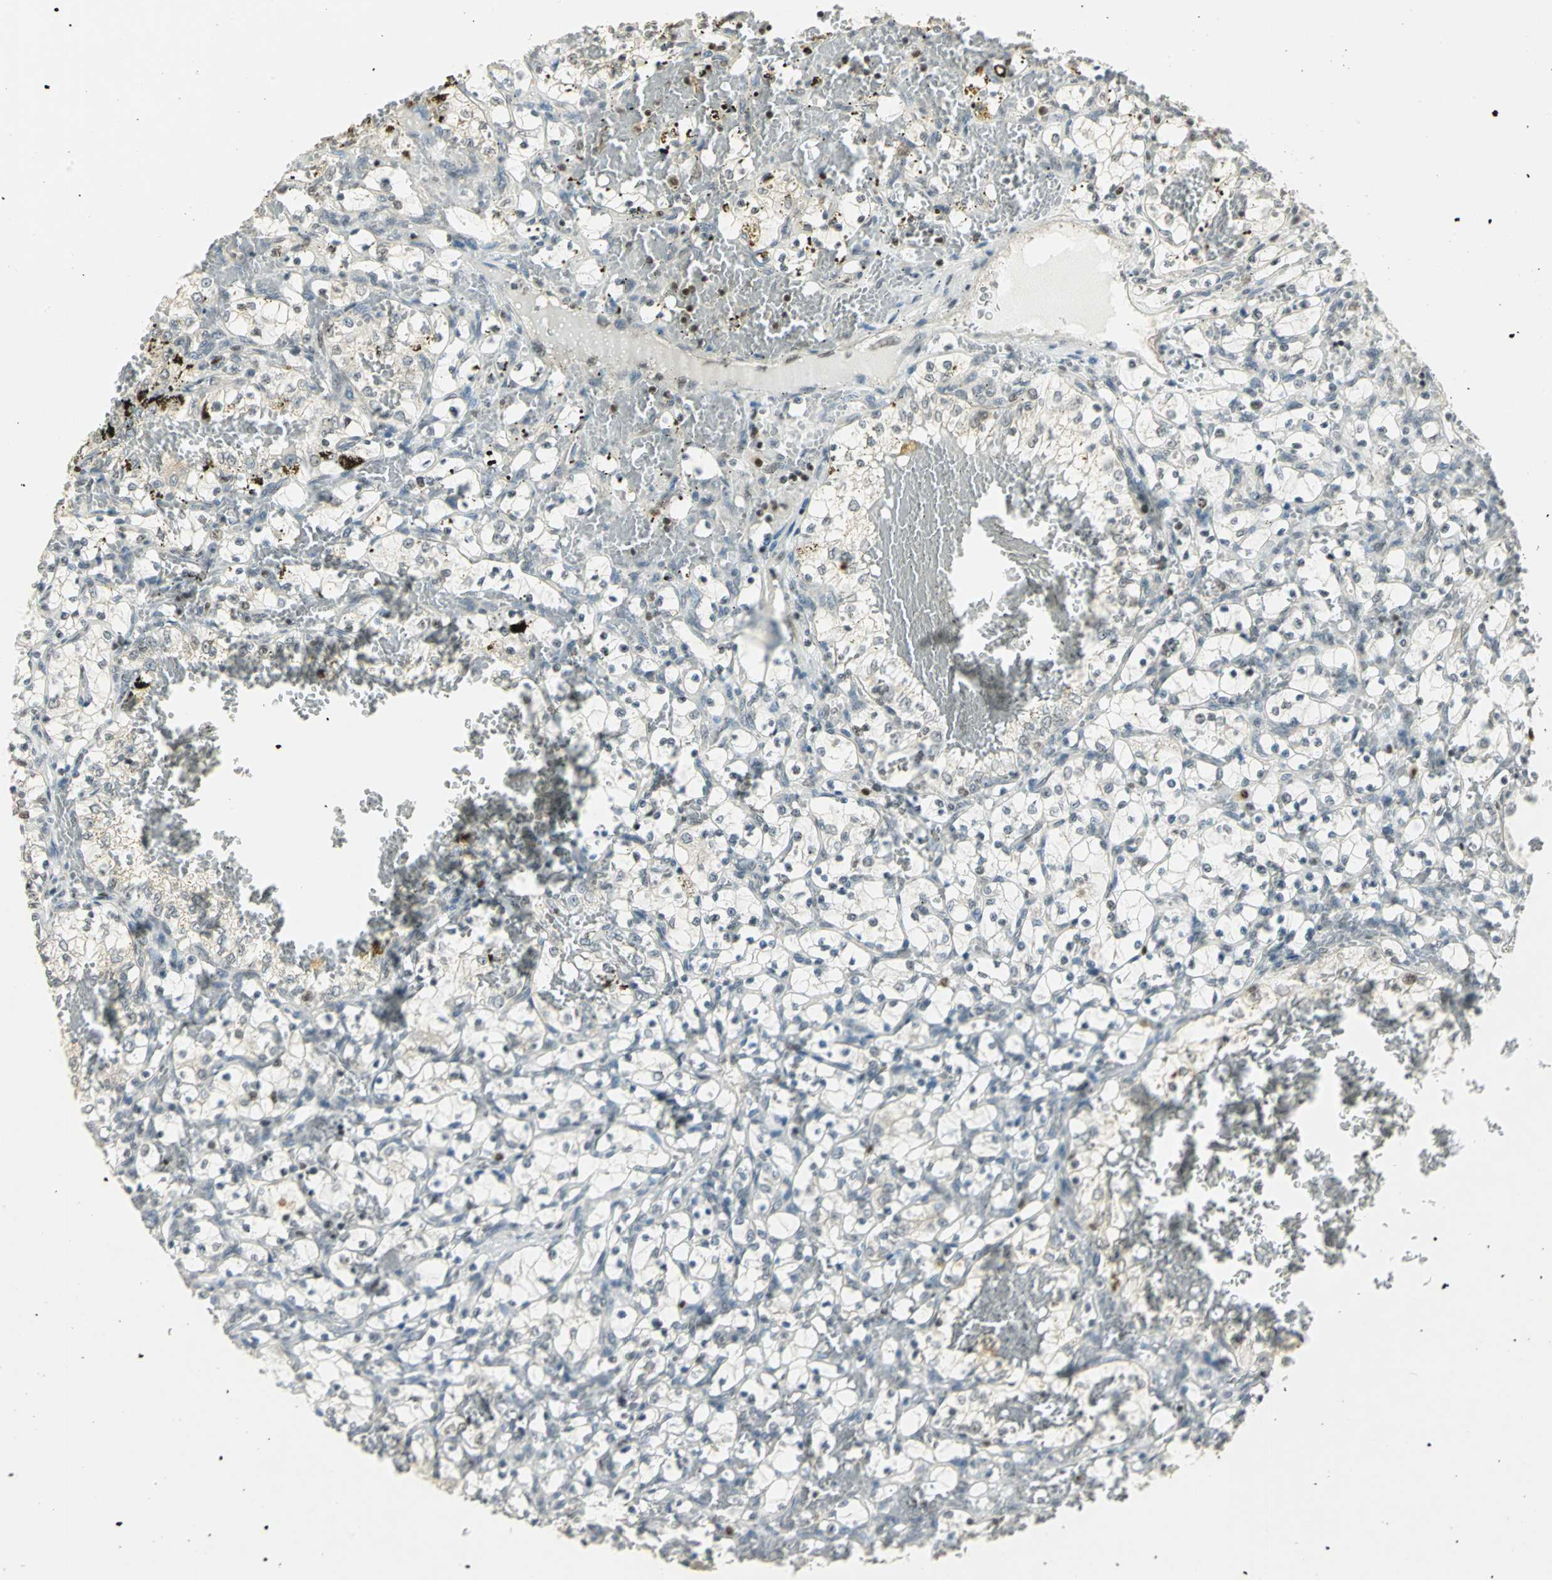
{"staining": {"intensity": "negative", "quantity": "none", "location": "none"}, "tissue": "renal cancer", "cell_type": "Tumor cells", "image_type": "cancer", "snomed": [{"axis": "morphology", "description": "Adenocarcinoma, NOS"}, {"axis": "topography", "description": "Kidney"}], "caption": "IHC histopathology image of neoplastic tissue: human renal cancer stained with DAB (3,3'-diaminobenzidine) exhibits no significant protein staining in tumor cells.", "gene": "ELF1", "patient": {"sex": "female", "age": 69}}